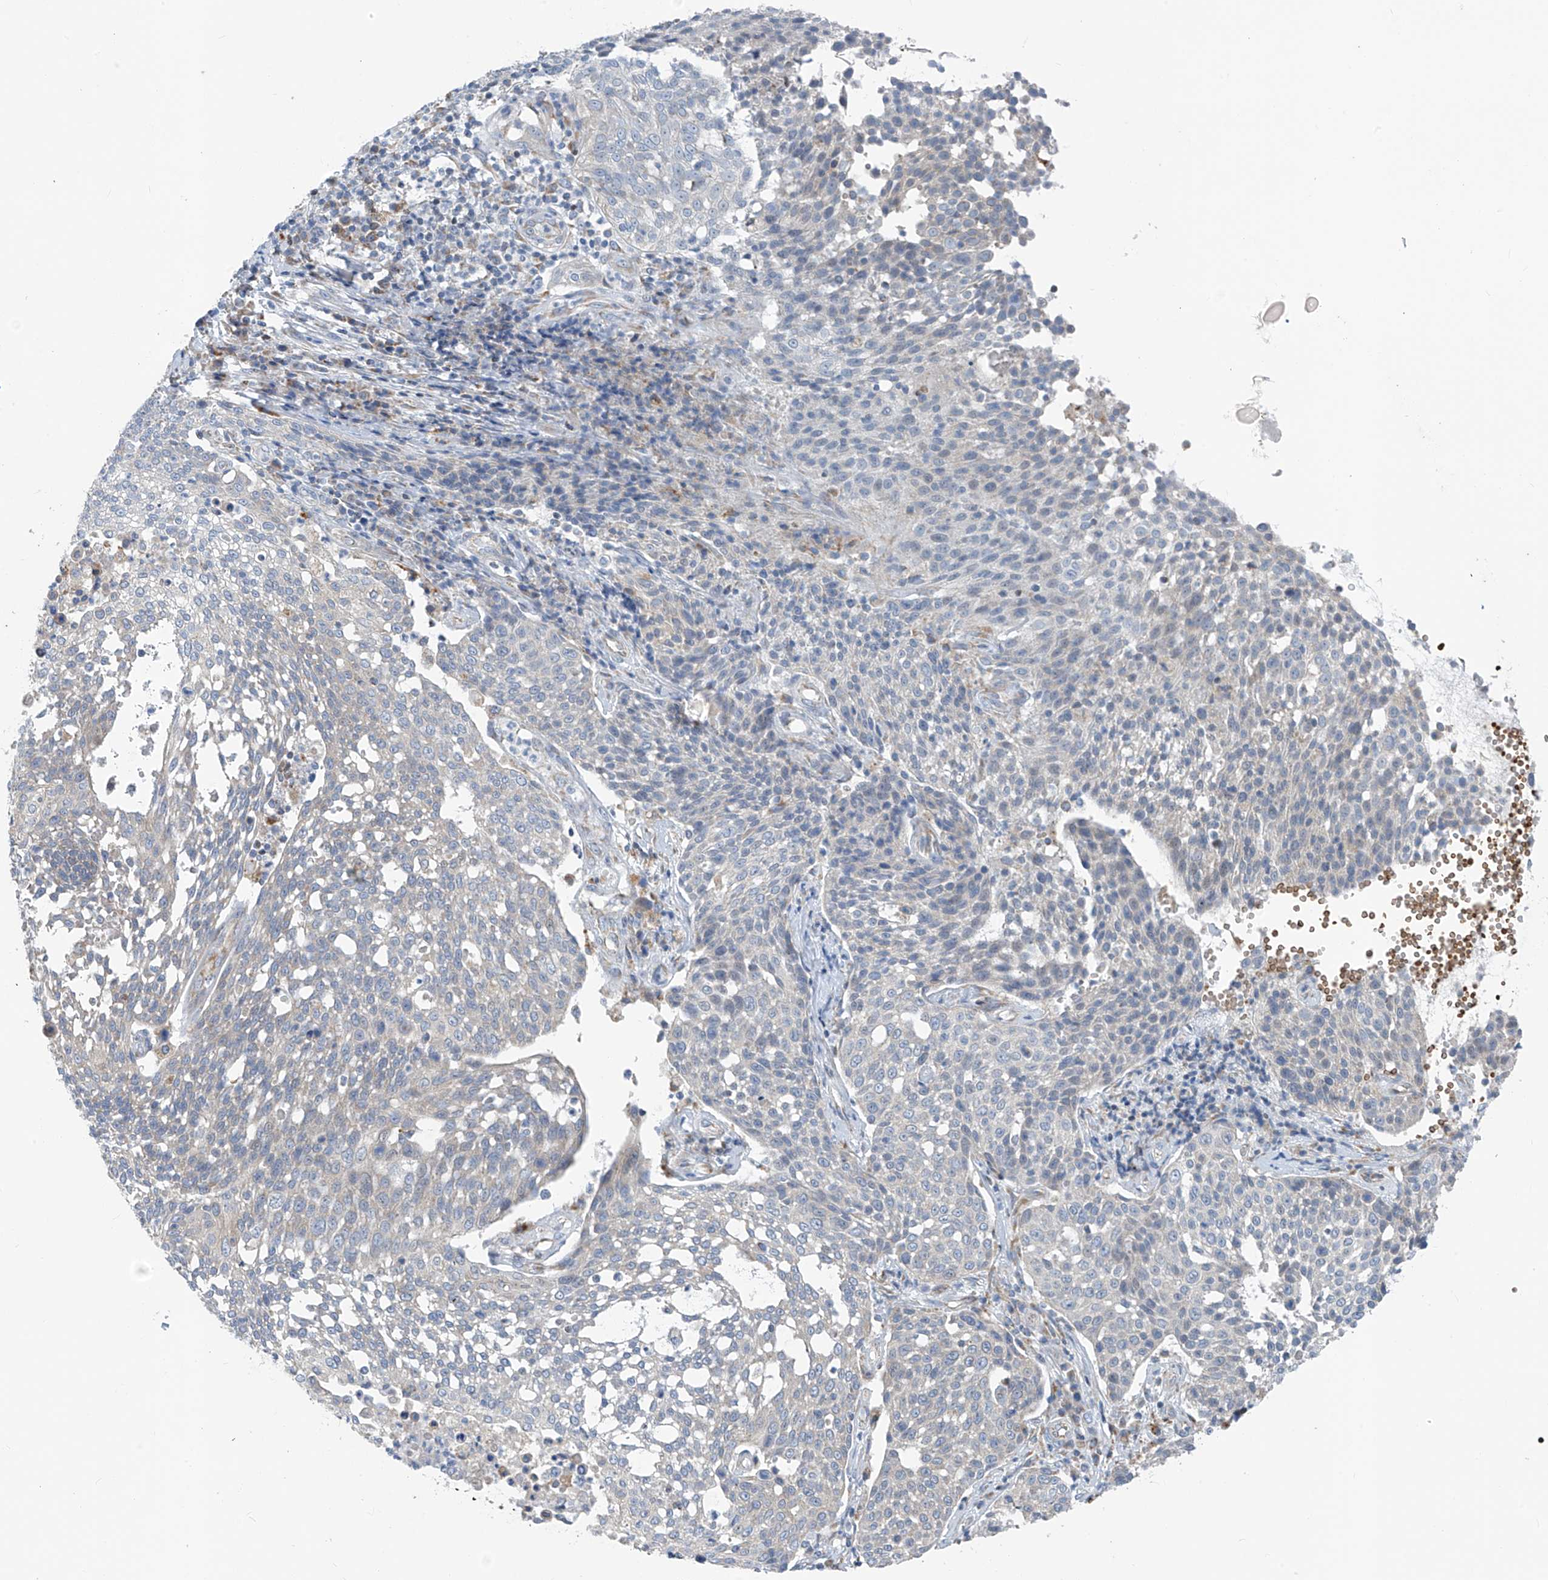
{"staining": {"intensity": "weak", "quantity": "<25%", "location": "cytoplasmic/membranous"}, "tissue": "cervical cancer", "cell_type": "Tumor cells", "image_type": "cancer", "snomed": [{"axis": "morphology", "description": "Squamous cell carcinoma, NOS"}, {"axis": "topography", "description": "Cervix"}], "caption": "High power microscopy photomicrograph of an IHC image of cervical squamous cell carcinoma, revealing no significant positivity in tumor cells. (Stains: DAB (3,3'-diaminobenzidine) immunohistochemistry with hematoxylin counter stain, Microscopy: brightfield microscopy at high magnification).", "gene": "EOMES", "patient": {"sex": "female", "age": 34}}